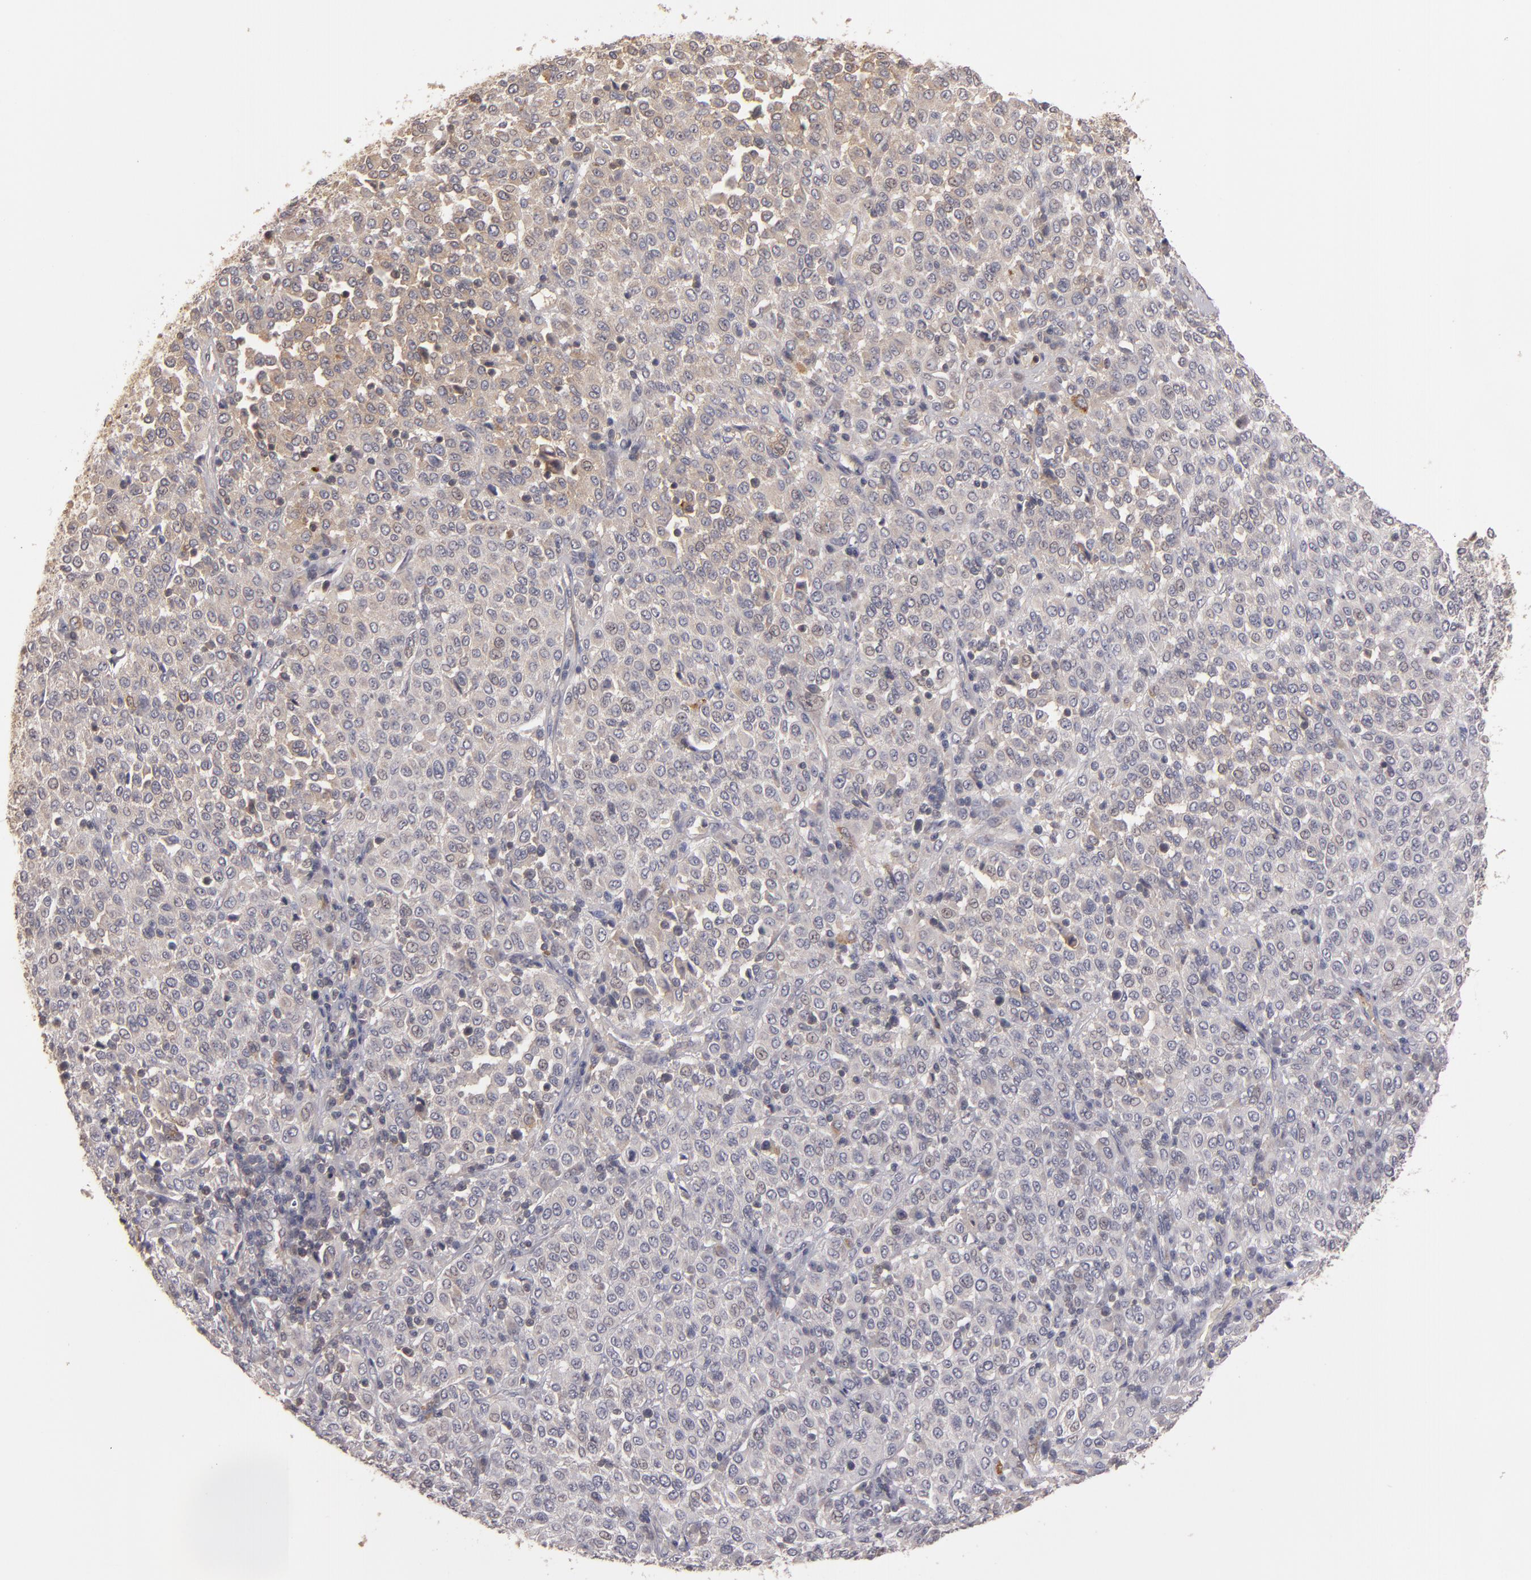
{"staining": {"intensity": "negative", "quantity": "none", "location": "none"}, "tissue": "melanoma", "cell_type": "Tumor cells", "image_type": "cancer", "snomed": [{"axis": "morphology", "description": "Malignant melanoma, Metastatic site"}, {"axis": "topography", "description": "Pancreas"}], "caption": "Immunohistochemistry (IHC) photomicrograph of melanoma stained for a protein (brown), which exhibits no expression in tumor cells. The staining was performed using DAB (3,3'-diaminobenzidine) to visualize the protein expression in brown, while the nuclei were stained in blue with hematoxylin (Magnification: 20x).", "gene": "MBL2", "patient": {"sex": "female", "age": 30}}